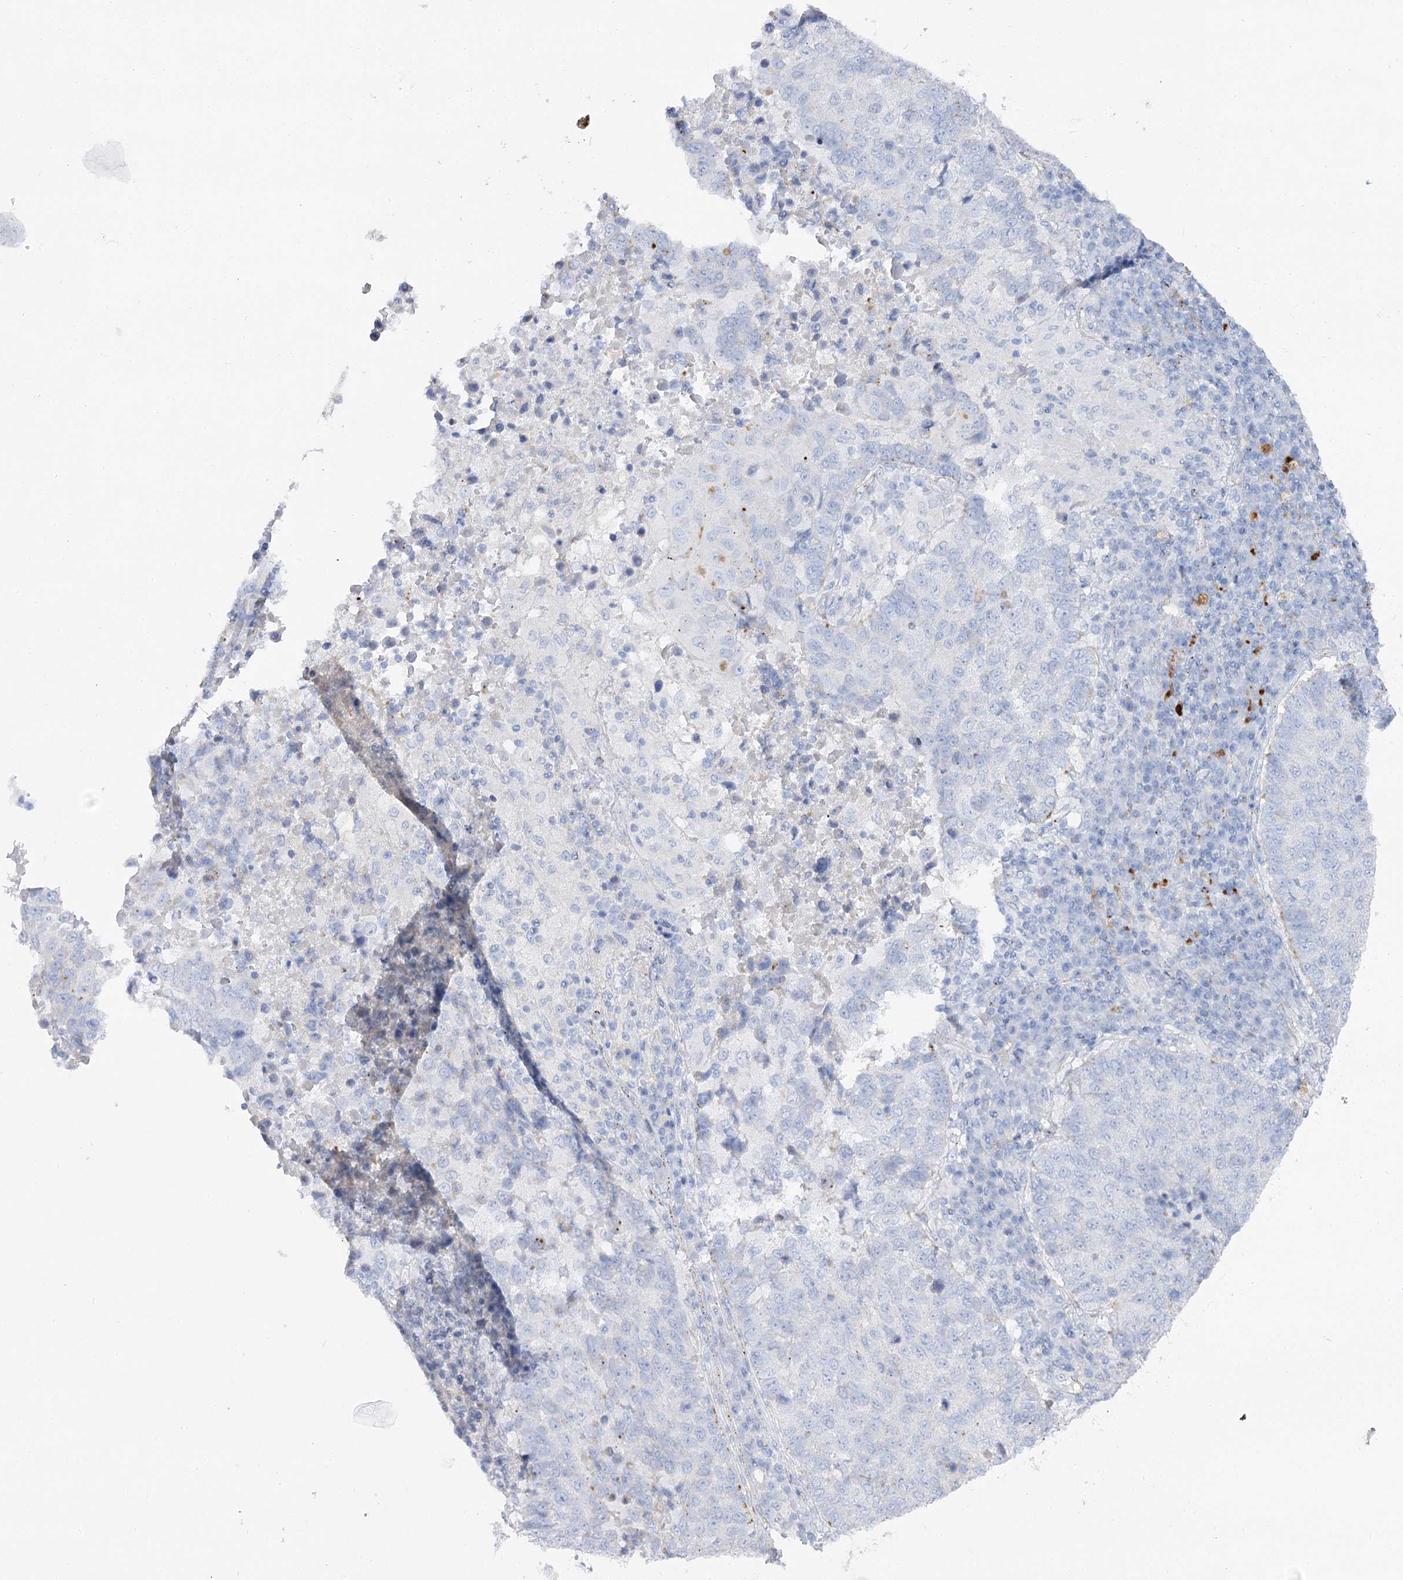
{"staining": {"intensity": "negative", "quantity": "none", "location": "none"}, "tissue": "lung cancer", "cell_type": "Tumor cells", "image_type": "cancer", "snomed": [{"axis": "morphology", "description": "Squamous cell carcinoma, NOS"}, {"axis": "topography", "description": "Lung"}], "caption": "This is an immunohistochemistry (IHC) photomicrograph of human lung cancer (squamous cell carcinoma). There is no expression in tumor cells.", "gene": "SLC3A1", "patient": {"sex": "male", "age": 73}}